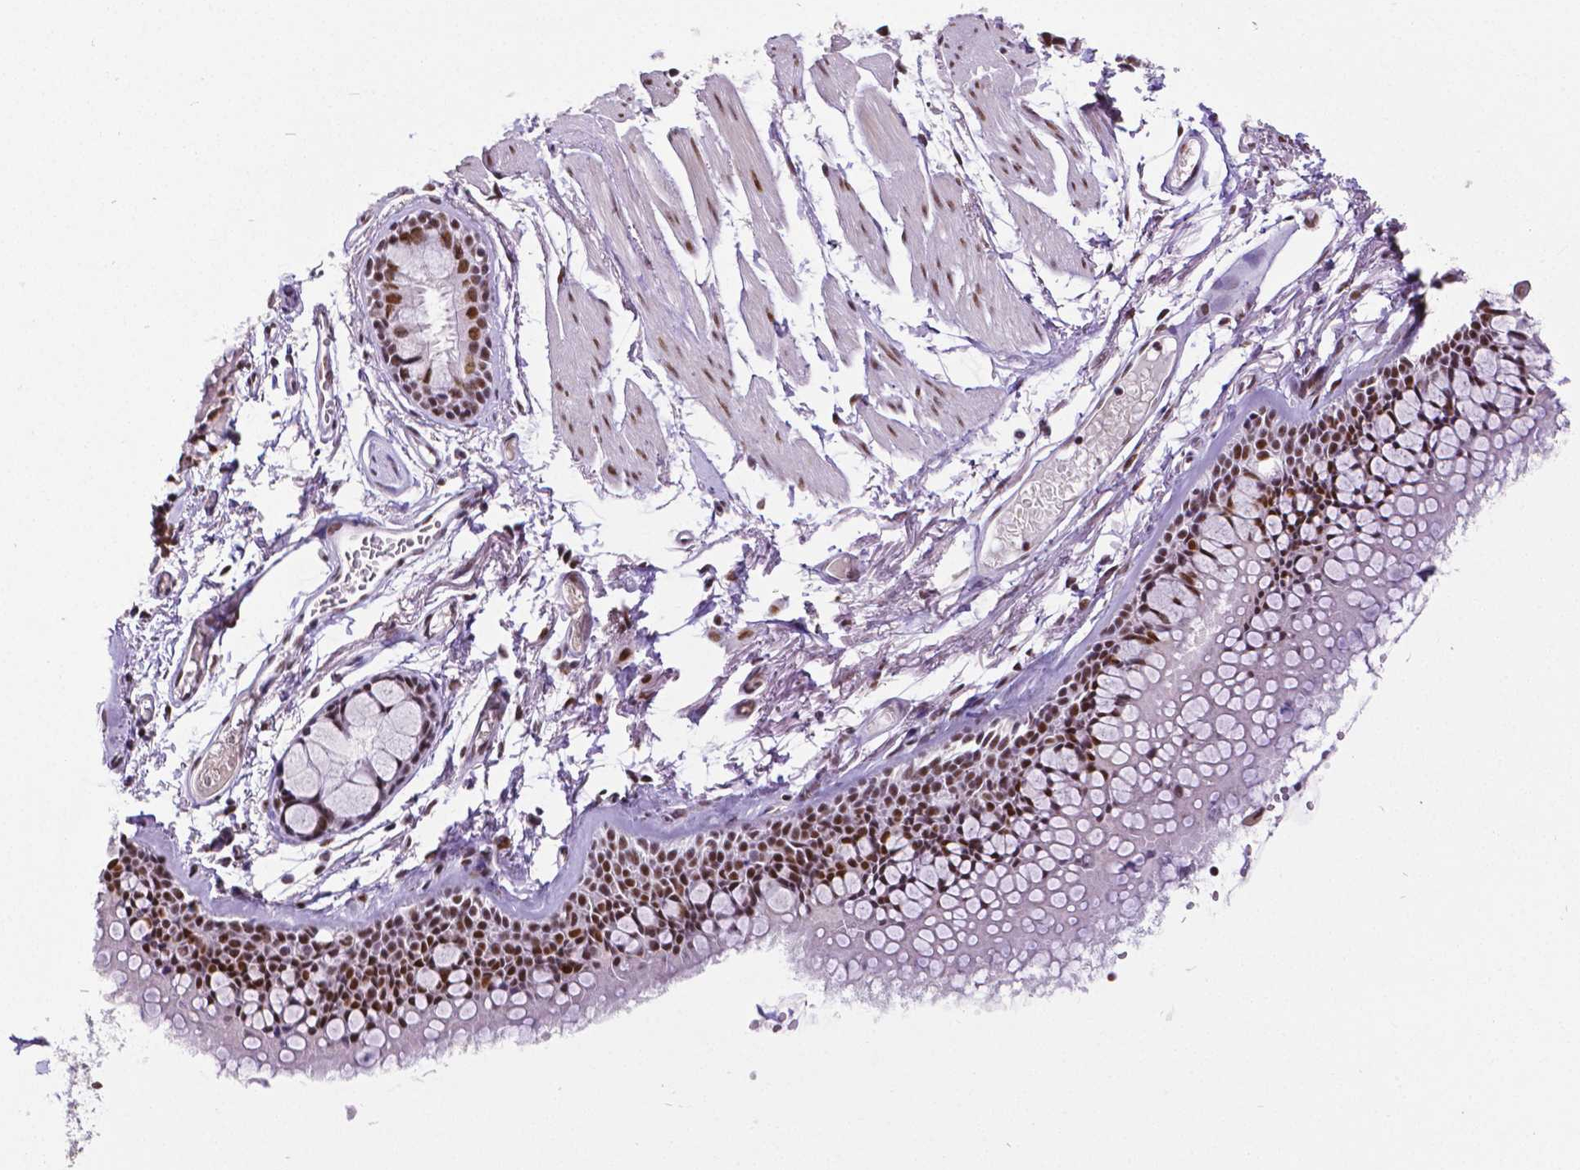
{"staining": {"intensity": "moderate", "quantity": "25%-75%", "location": "nuclear"}, "tissue": "adipose tissue", "cell_type": "Adipocytes", "image_type": "normal", "snomed": [{"axis": "morphology", "description": "Normal tissue, NOS"}, {"axis": "topography", "description": "Cartilage tissue"}, {"axis": "topography", "description": "Bronchus"}], "caption": "Immunohistochemistry (IHC) of benign human adipose tissue reveals medium levels of moderate nuclear positivity in approximately 25%-75% of adipocytes. (IHC, brightfield microscopy, high magnification).", "gene": "REST", "patient": {"sex": "female", "age": 79}}